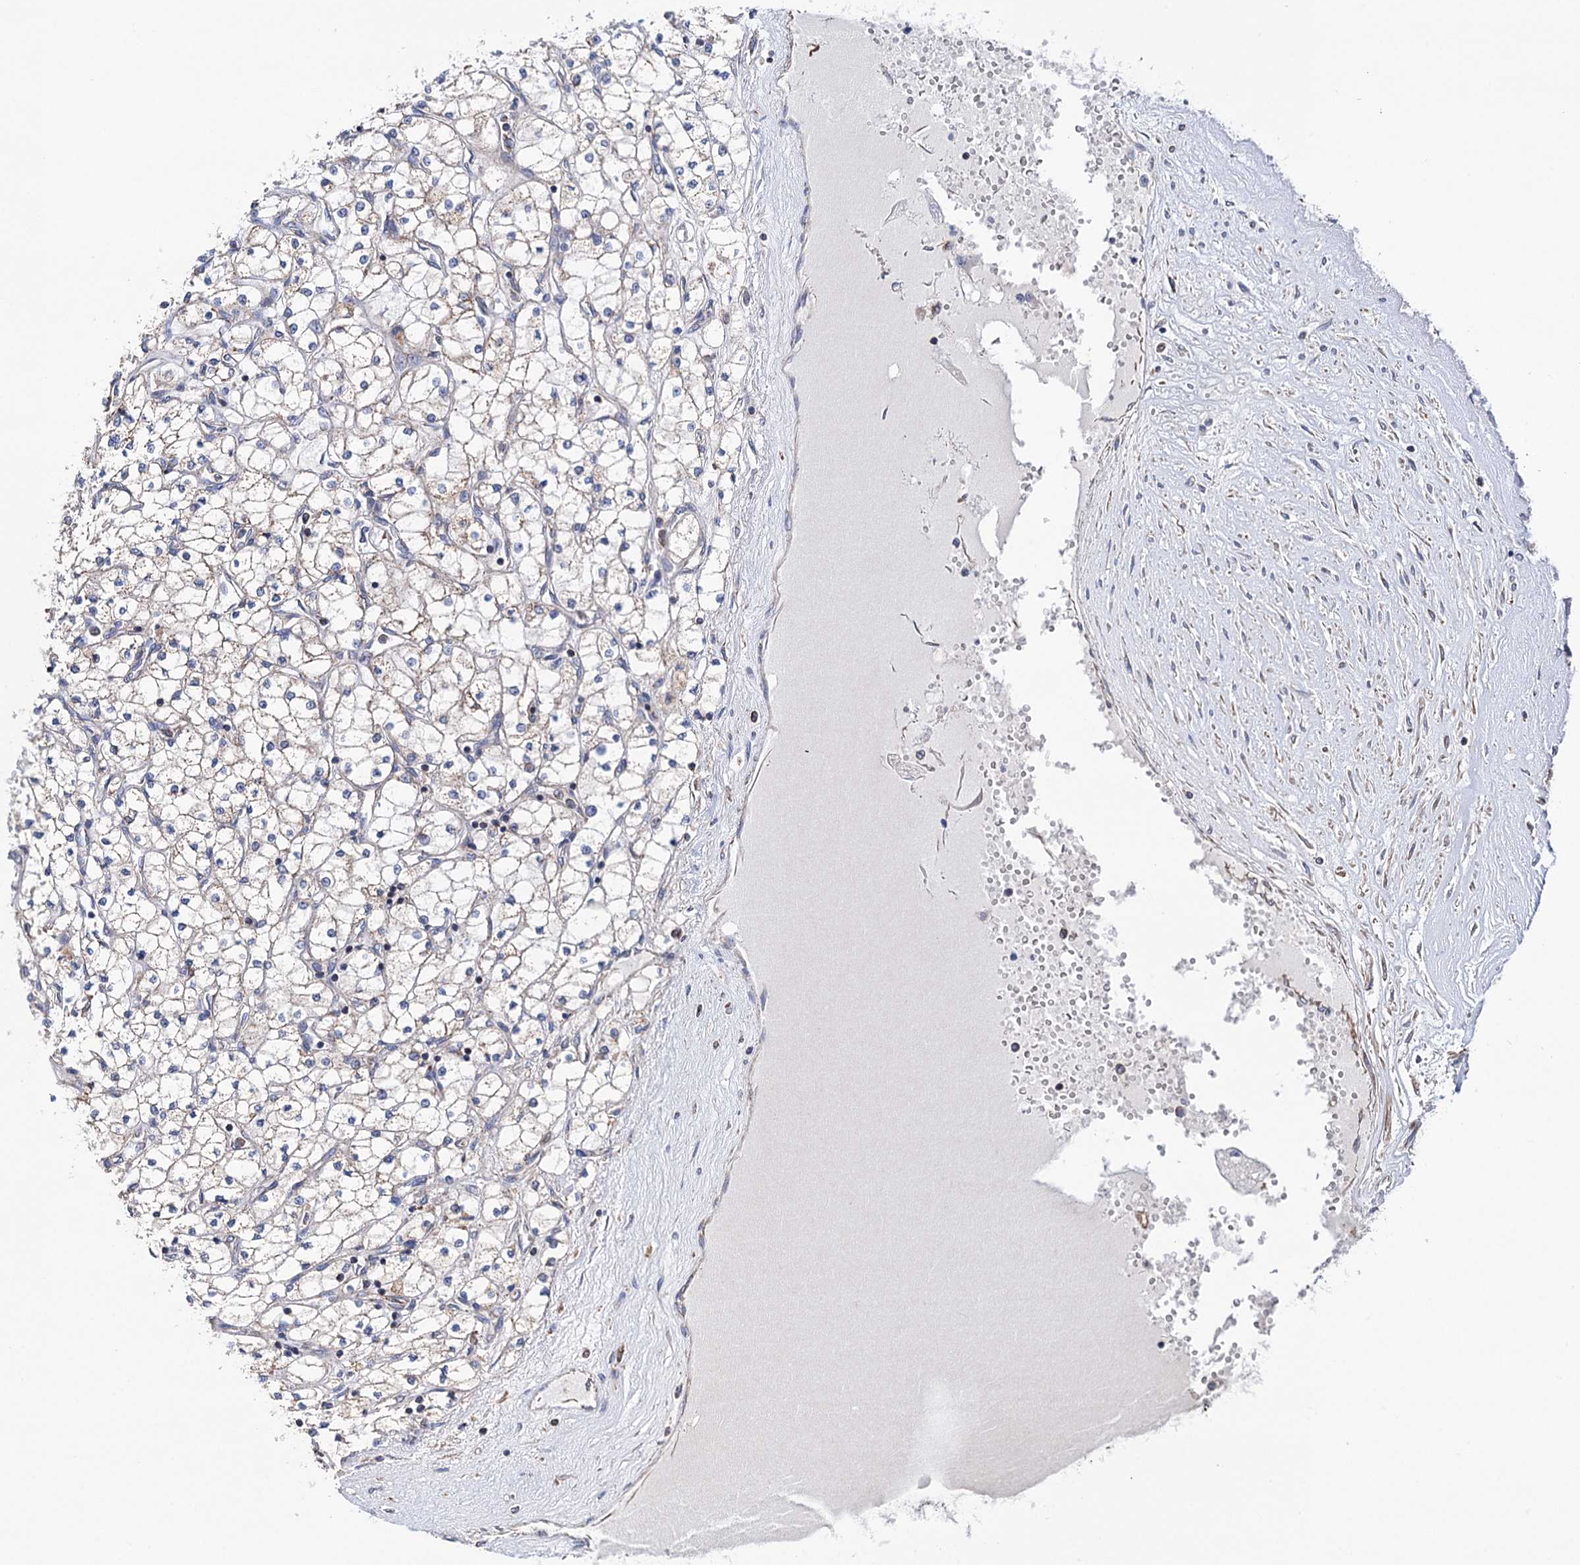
{"staining": {"intensity": "negative", "quantity": "none", "location": "none"}, "tissue": "renal cancer", "cell_type": "Tumor cells", "image_type": "cancer", "snomed": [{"axis": "morphology", "description": "Adenocarcinoma, NOS"}, {"axis": "topography", "description": "Kidney"}], "caption": "Tumor cells are negative for brown protein staining in renal adenocarcinoma.", "gene": "SUCLA2", "patient": {"sex": "male", "age": 80}}